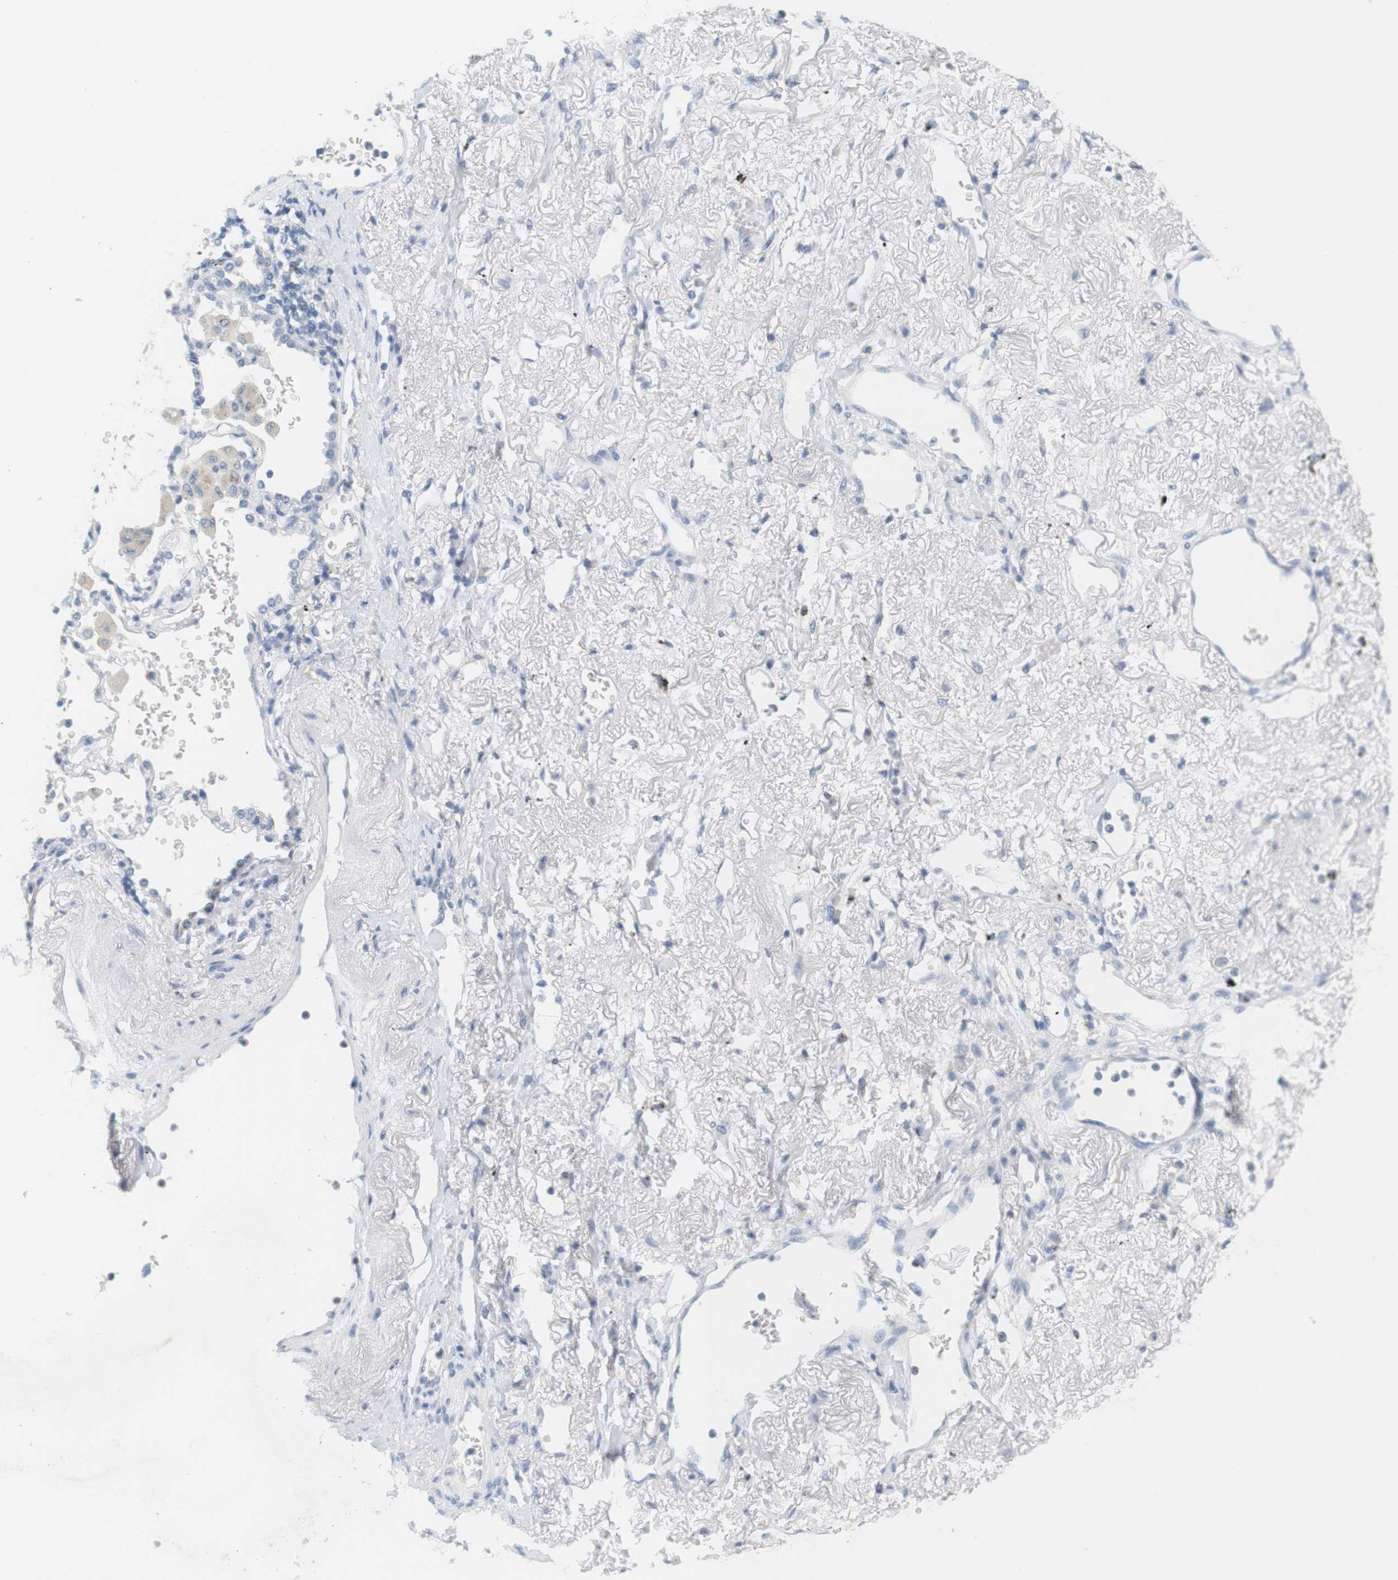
{"staining": {"intensity": "negative", "quantity": "none", "location": "none"}, "tissue": "lung cancer", "cell_type": "Tumor cells", "image_type": "cancer", "snomed": [{"axis": "morphology", "description": "Squamous cell carcinoma, NOS"}, {"axis": "topography", "description": "Lung"}], "caption": "Tumor cells show no significant expression in lung squamous cell carcinoma.", "gene": "OPRM1", "patient": {"sex": "female", "age": 73}}